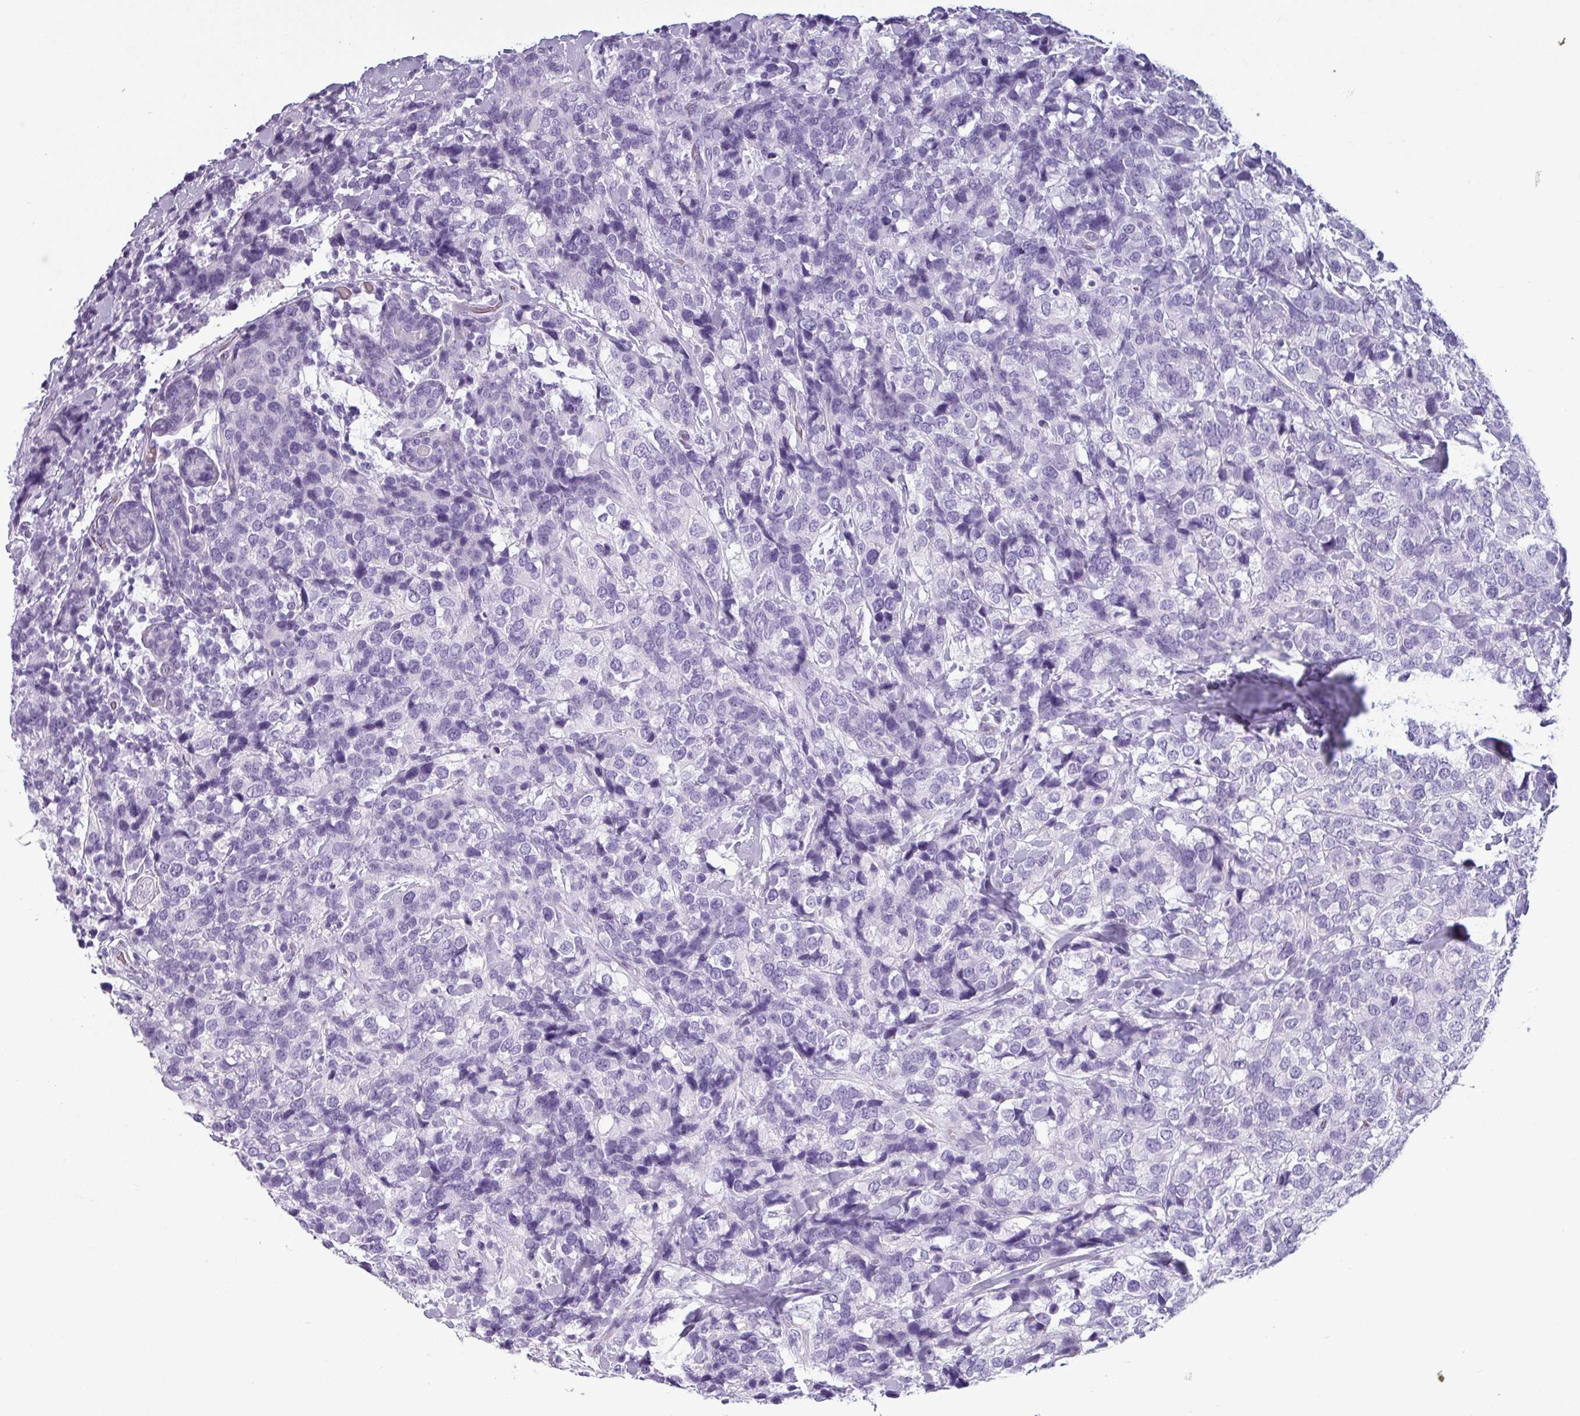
{"staining": {"intensity": "negative", "quantity": "none", "location": "none"}, "tissue": "breast cancer", "cell_type": "Tumor cells", "image_type": "cancer", "snomed": [{"axis": "morphology", "description": "Lobular carcinoma"}, {"axis": "topography", "description": "Breast"}], "caption": "Breast cancer (lobular carcinoma) stained for a protein using immunohistochemistry (IHC) exhibits no staining tumor cells.", "gene": "CRYBB2", "patient": {"sex": "female", "age": 59}}